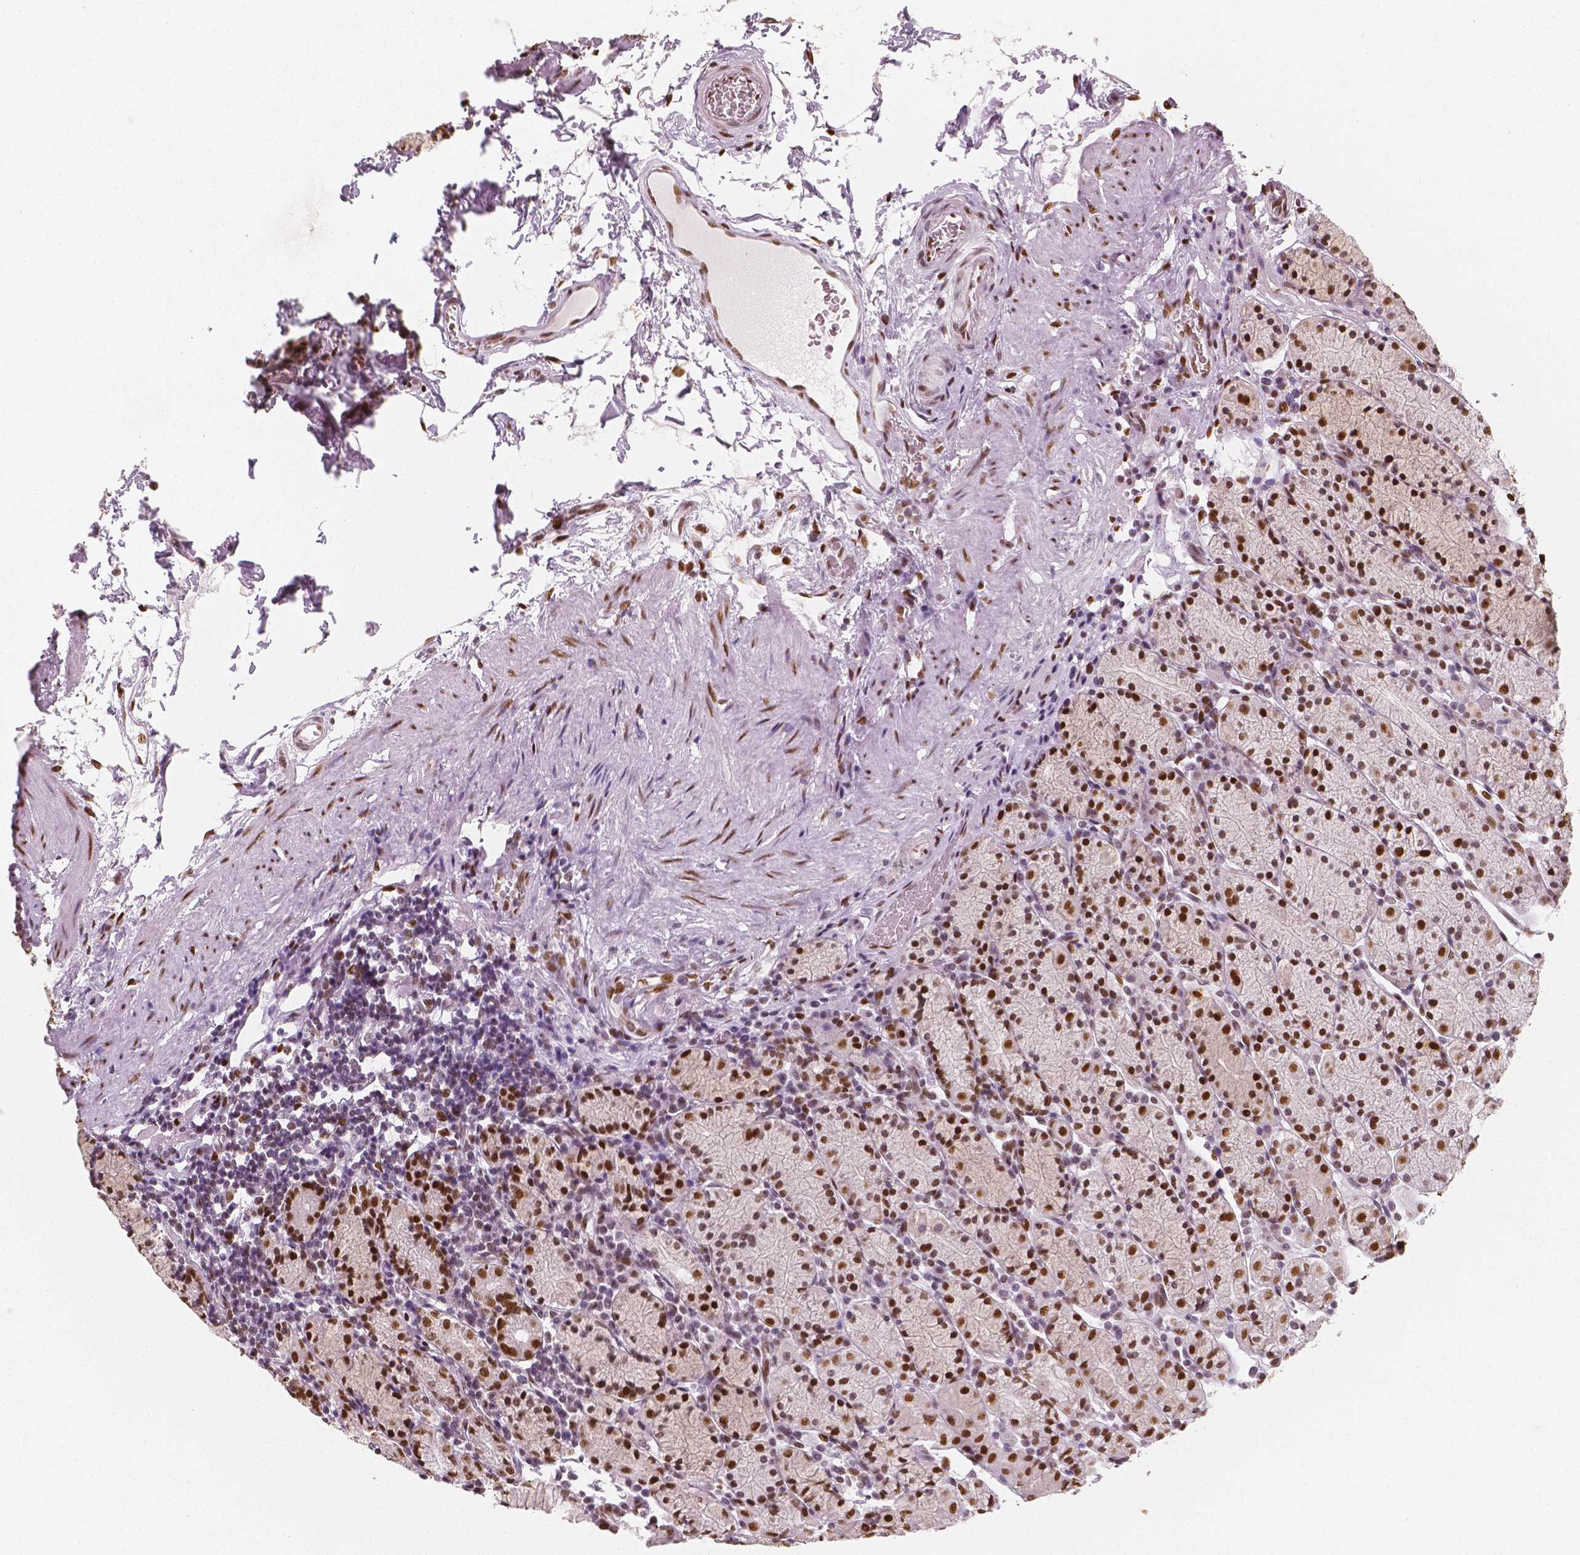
{"staining": {"intensity": "moderate", "quantity": ">75%", "location": "nuclear"}, "tissue": "stomach", "cell_type": "Glandular cells", "image_type": "normal", "snomed": [{"axis": "morphology", "description": "Normal tissue, NOS"}, {"axis": "topography", "description": "Stomach, upper"}, {"axis": "topography", "description": "Stomach"}], "caption": "Immunohistochemistry (DAB) staining of normal human stomach displays moderate nuclear protein expression in about >75% of glandular cells.", "gene": "NUCKS1", "patient": {"sex": "male", "age": 62}}